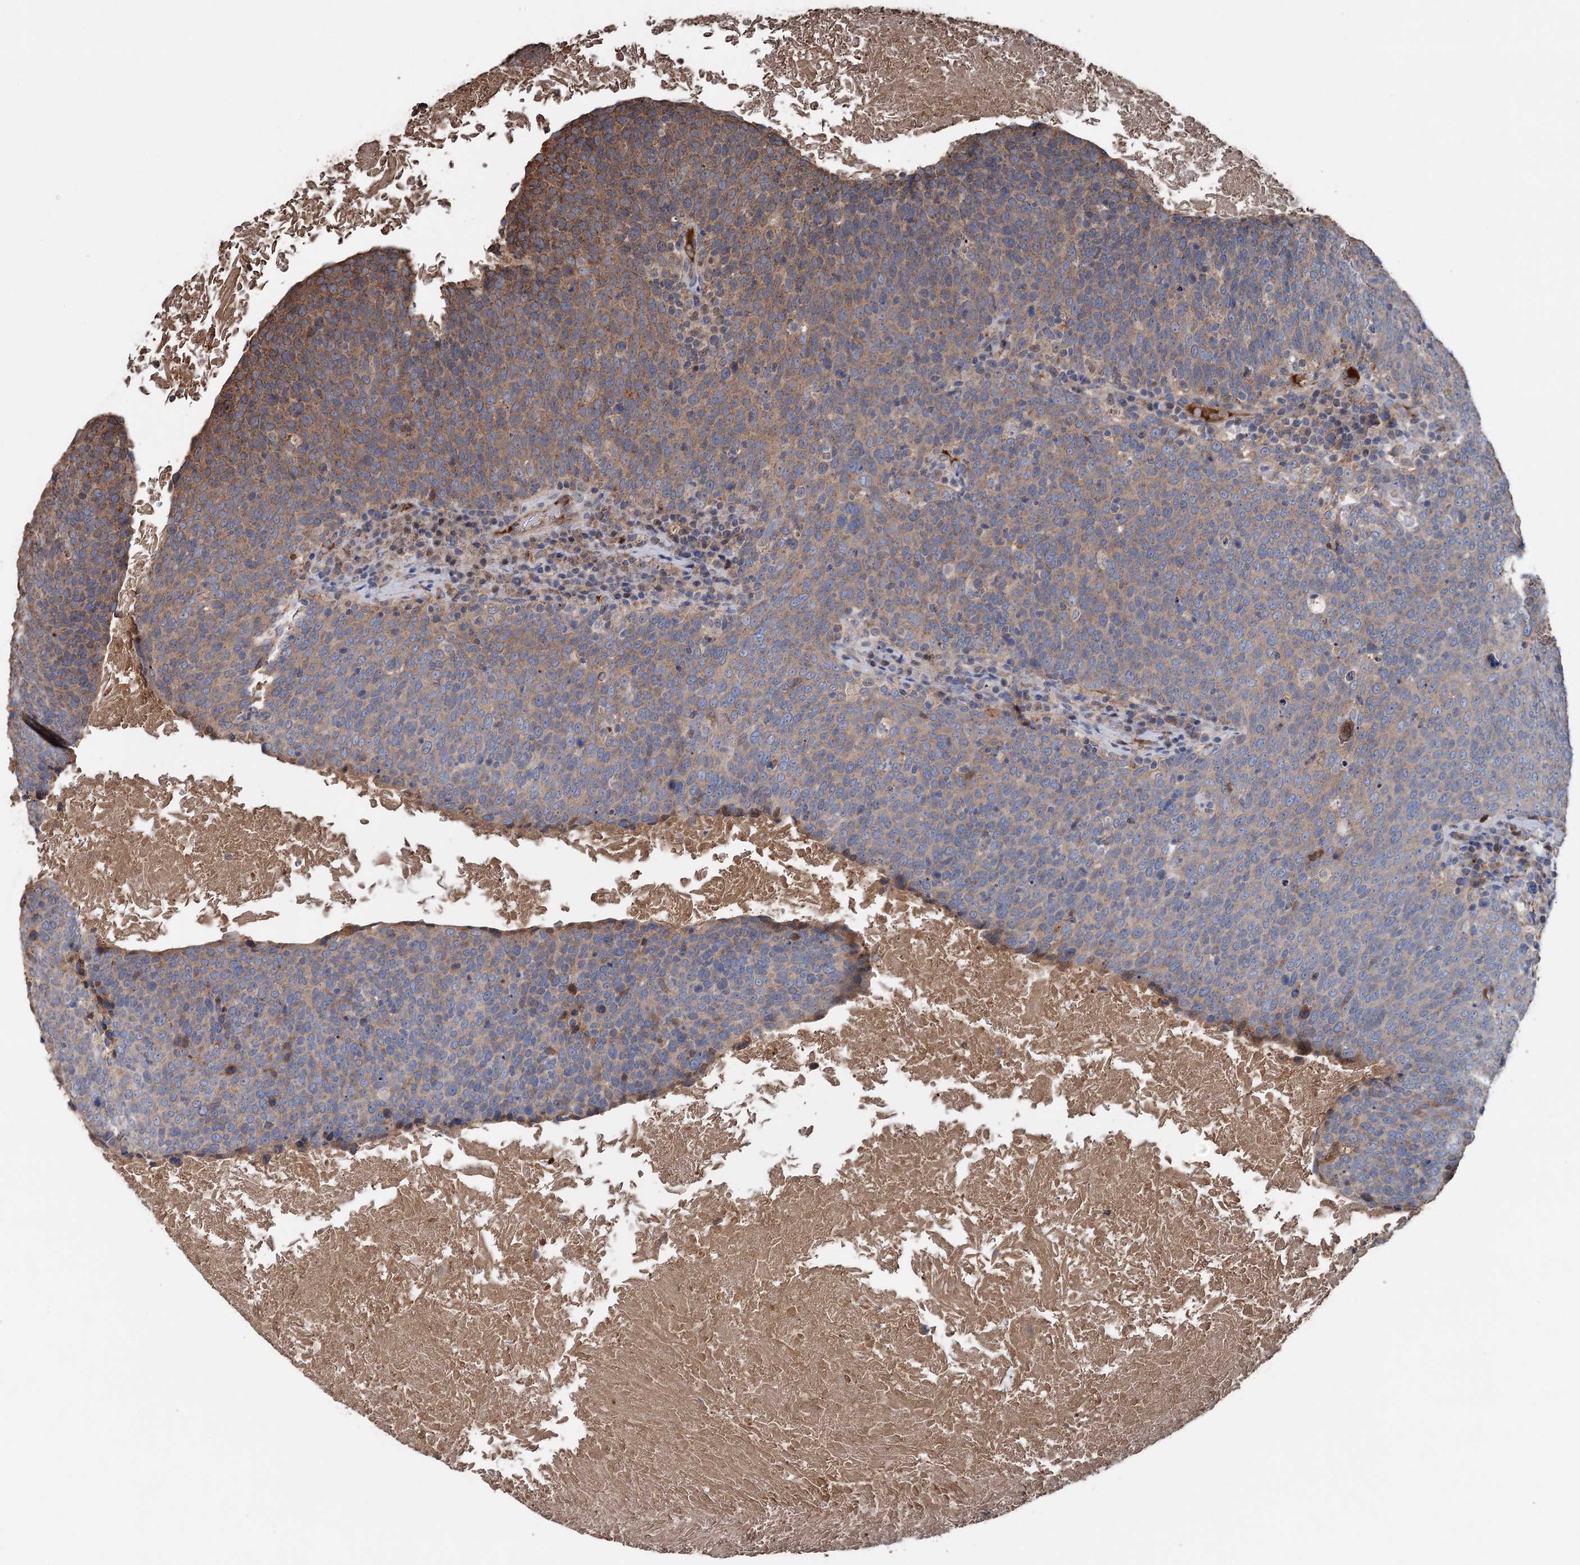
{"staining": {"intensity": "moderate", "quantity": "25%-75%", "location": "cytoplasmic/membranous"}, "tissue": "head and neck cancer", "cell_type": "Tumor cells", "image_type": "cancer", "snomed": [{"axis": "morphology", "description": "Squamous cell carcinoma, NOS"}, {"axis": "morphology", "description": "Squamous cell carcinoma, metastatic, NOS"}, {"axis": "topography", "description": "Lymph node"}, {"axis": "topography", "description": "Head-Neck"}], "caption": "Immunohistochemistry photomicrograph of neoplastic tissue: head and neck cancer (metastatic squamous cell carcinoma) stained using immunohistochemistry (IHC) reveals medium levels of moderate protein expression localized specifically in the cytoplasmic/membranous of tumor cells, appearing as a cytoplasmic/membranous brown color.", "gene": "ARL13A", "patient": {"sex": "male", "age": 62}}